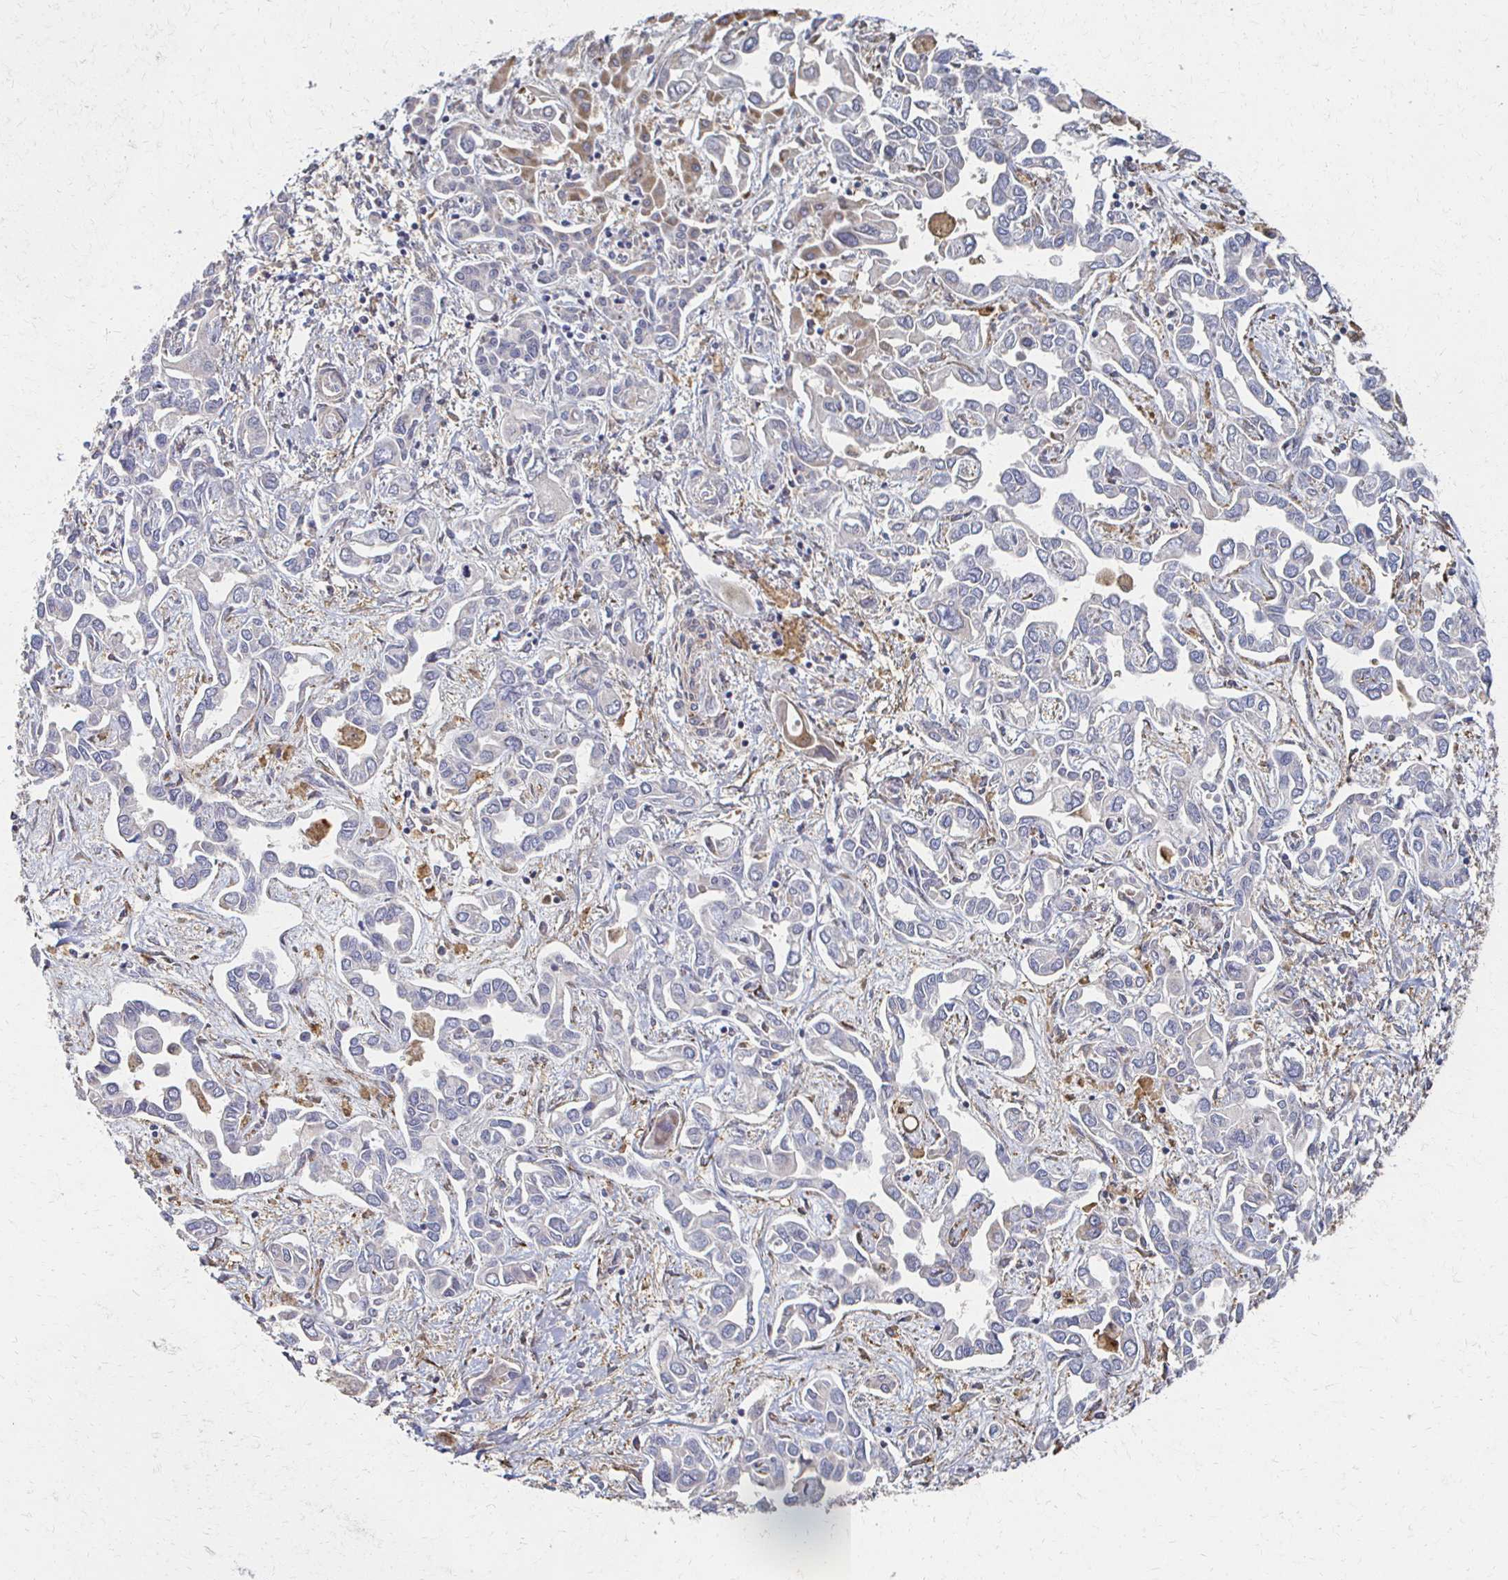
{"staining": {"intensity": "negative", "quantity": "none", "location": "none"}, "tissue": "liver cancer", "cell_type": "Tumor cells", "image_type": "cancer", "snomed": [{"axis": "morphology", "description": "Cholangiocarcinoma"}, {"axis": "topography", "description": "Liver"}], "caption": "This is an immunohistochemistry (IHC) photomicrograph of liver cancer. There is no positivity in tumor cells.", "gene": "CX3CR1", "patient": {"sex": "female", "age": 64}}